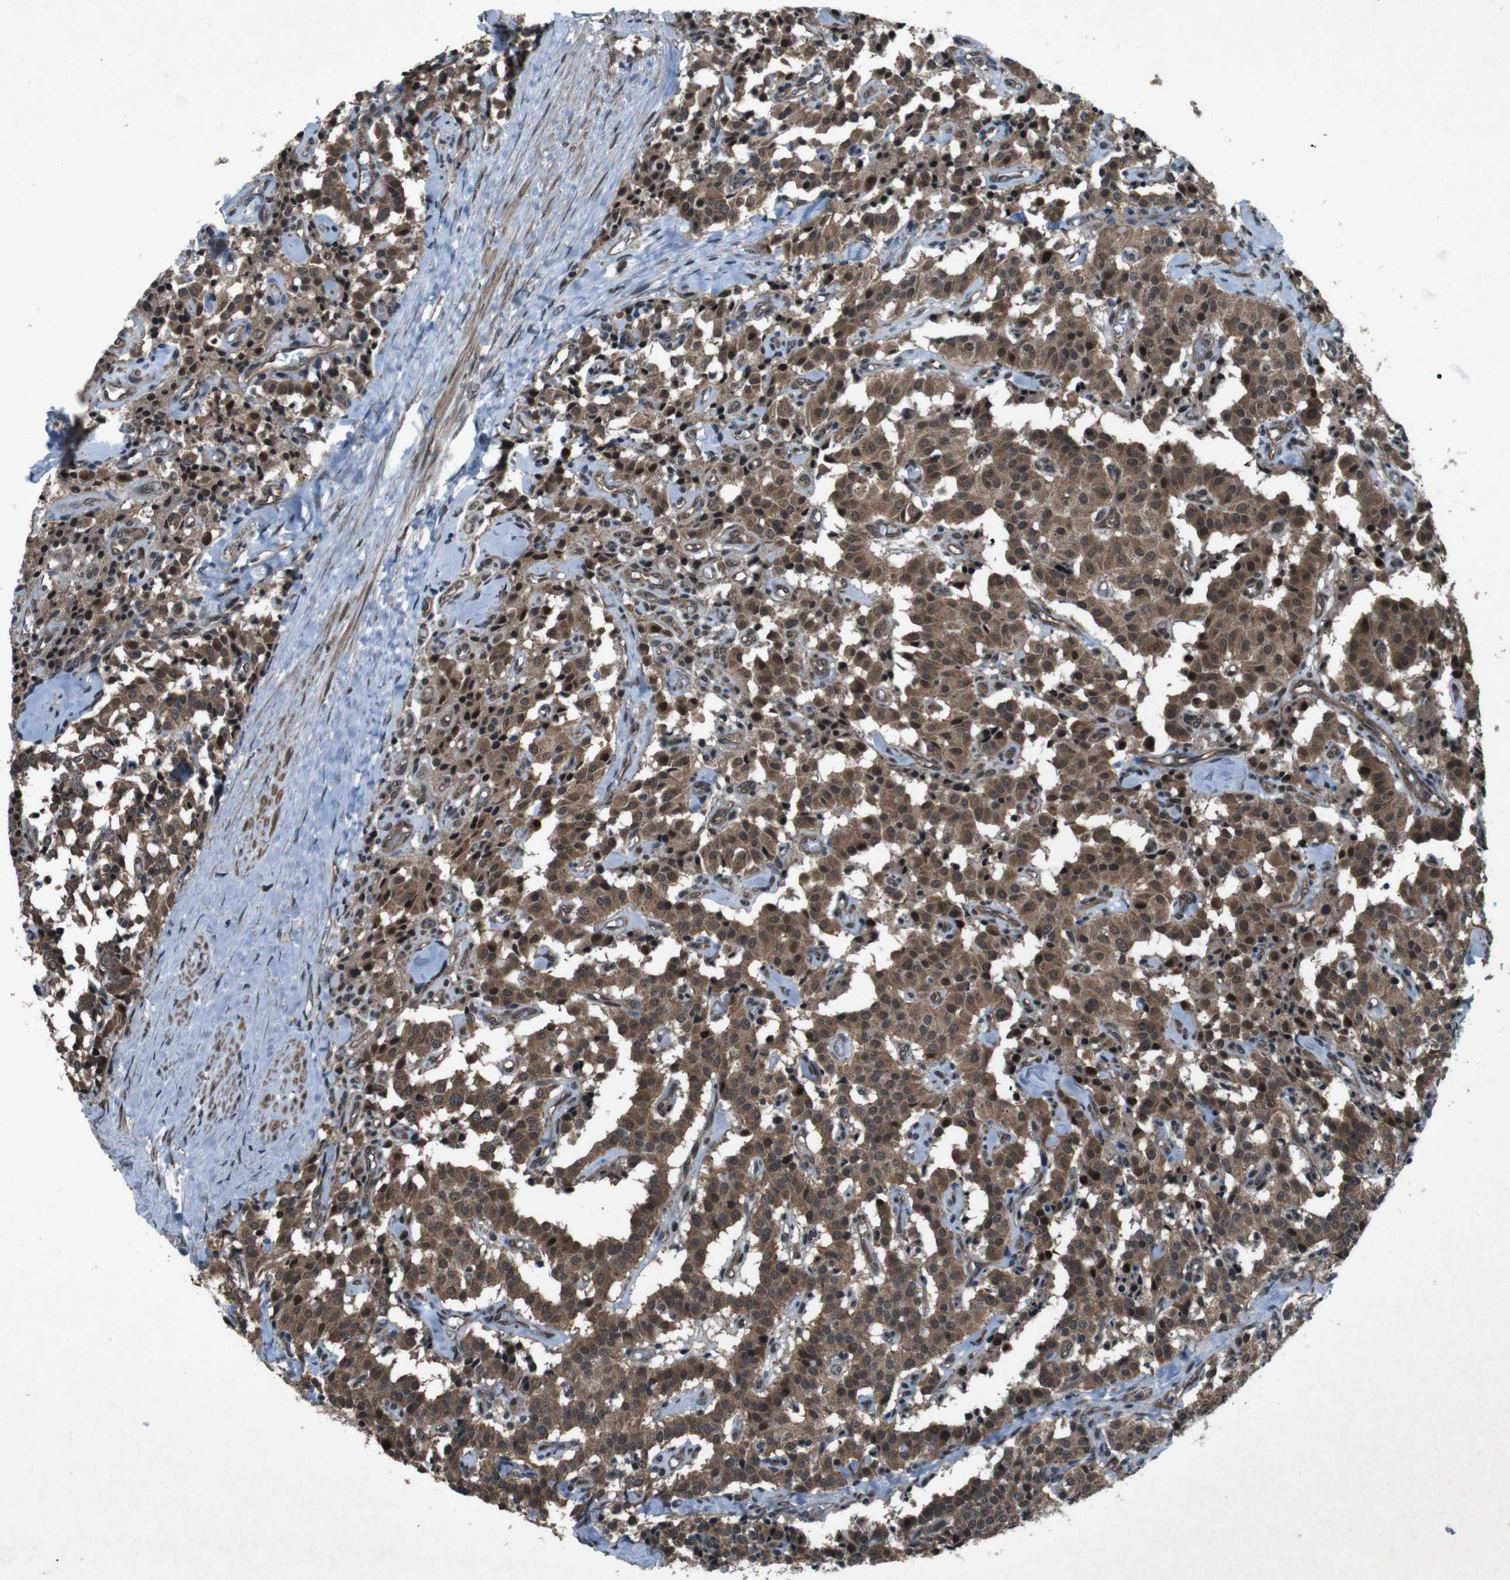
{"staining": {"intensity": "moderate", "quantity": ">75%", "location": "cytoplasmic/membranous,nuclear"}, "tissue": "carcinoid", "cell_type": "Tumor cells", "image_type": "cancer", "snomed": [{"axis": "morphology", "description": "Carcinoid, malignant, NOS"}, {"axis": "topography", "description": "Lung"}], "caption": "Protein expression analysis of carcinoid shows moderate cytoplasmic/membranous and nuclear positivity in approximately >75% of tumor cells. The staining was performed using DAB (3,3'-diaminobenzidine), with brown indicating positive protein expression. Nuclei are stained blue with hematoxylin.", "gene": "SOCS1", "patient": {"sex": "male", "age": 30}}